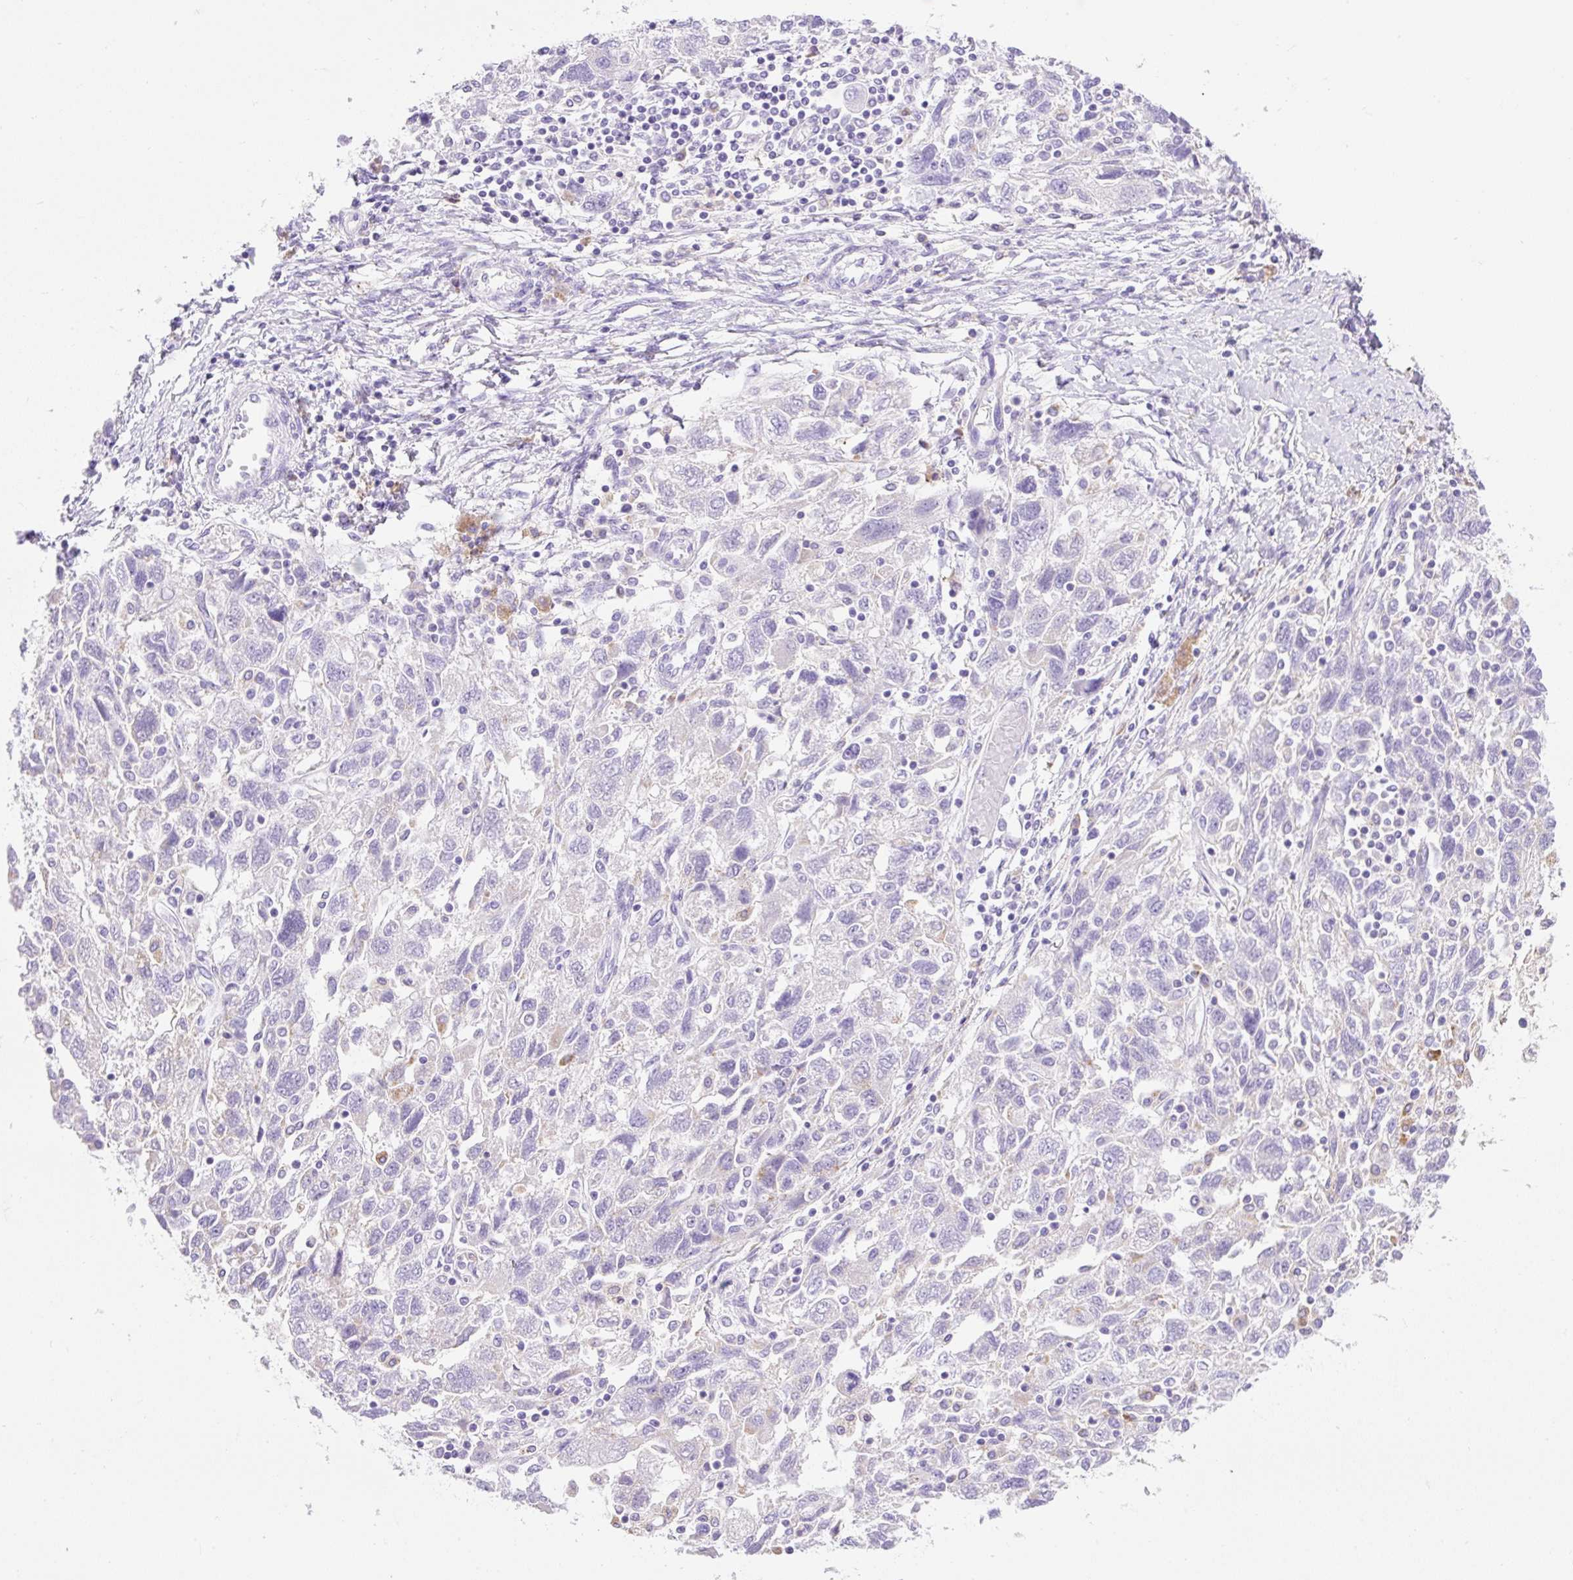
{"staining": {"intensity": "negative", "quantity": "none", "location": "none"}, "tissue": "ovarian cancer", "cell_type": "Tumor cells", "image_type": "cancer", "snomed": [{"axis": "morphology", "description": "Carcinoma, NOS"}, {"axis": "morphology", "description": "Cystadenocarcinoma, serous, NOS"}, {"axis": "topography", "description": "Ovary"}], "caption": "Immunohistochemistry (IHC) histopathology image of neoplastic tissue: serous cystadenocarcinoma (ovarian) stained with DAB (3,3'-diaminobenzidine) displays no significant protein expression in tumor cells. (Brightfield microscopy of DAB IHC at high magnification).", "gene": "HEXB", "patient": {"sex": "female", "age": 69}}